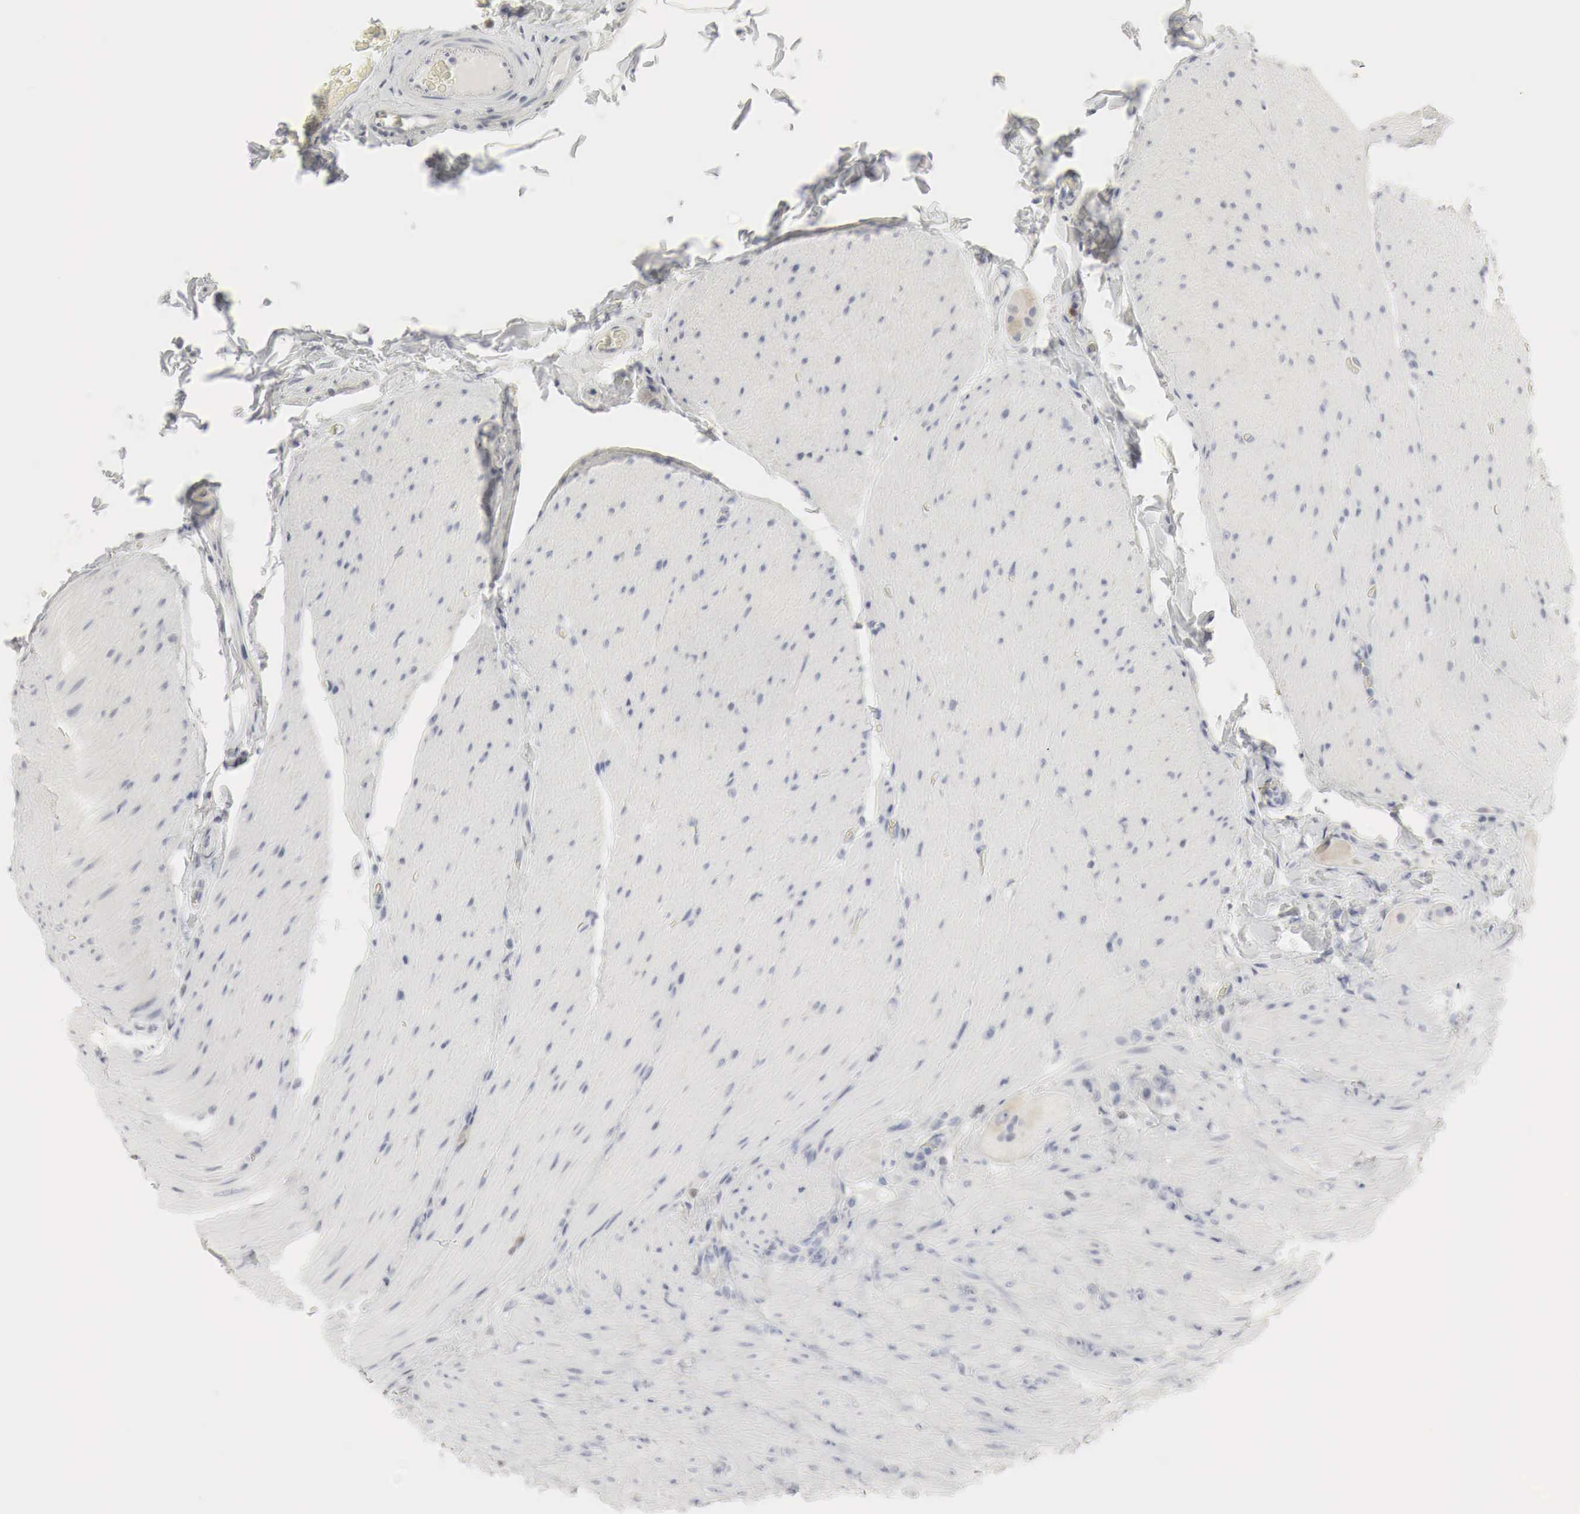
{"staining": {"intensity": "negative", "quantity": "none", "location": "none"}, "tissue": "smooth muscle", "cell_type": "Smooth muscle cells", "image_type": "normal", "snomed": [{"axis": "morphology", "description": "Normal tissue, NOS"}, {"axis": "topography", "description": "Duodenum"}], "caption": "Immunohistochemical staining of normal human smooth muscle displays no significant staining in smooth muscle cells.", "gene": "TP63", "patient": {"sex": "male", "age": 63}}